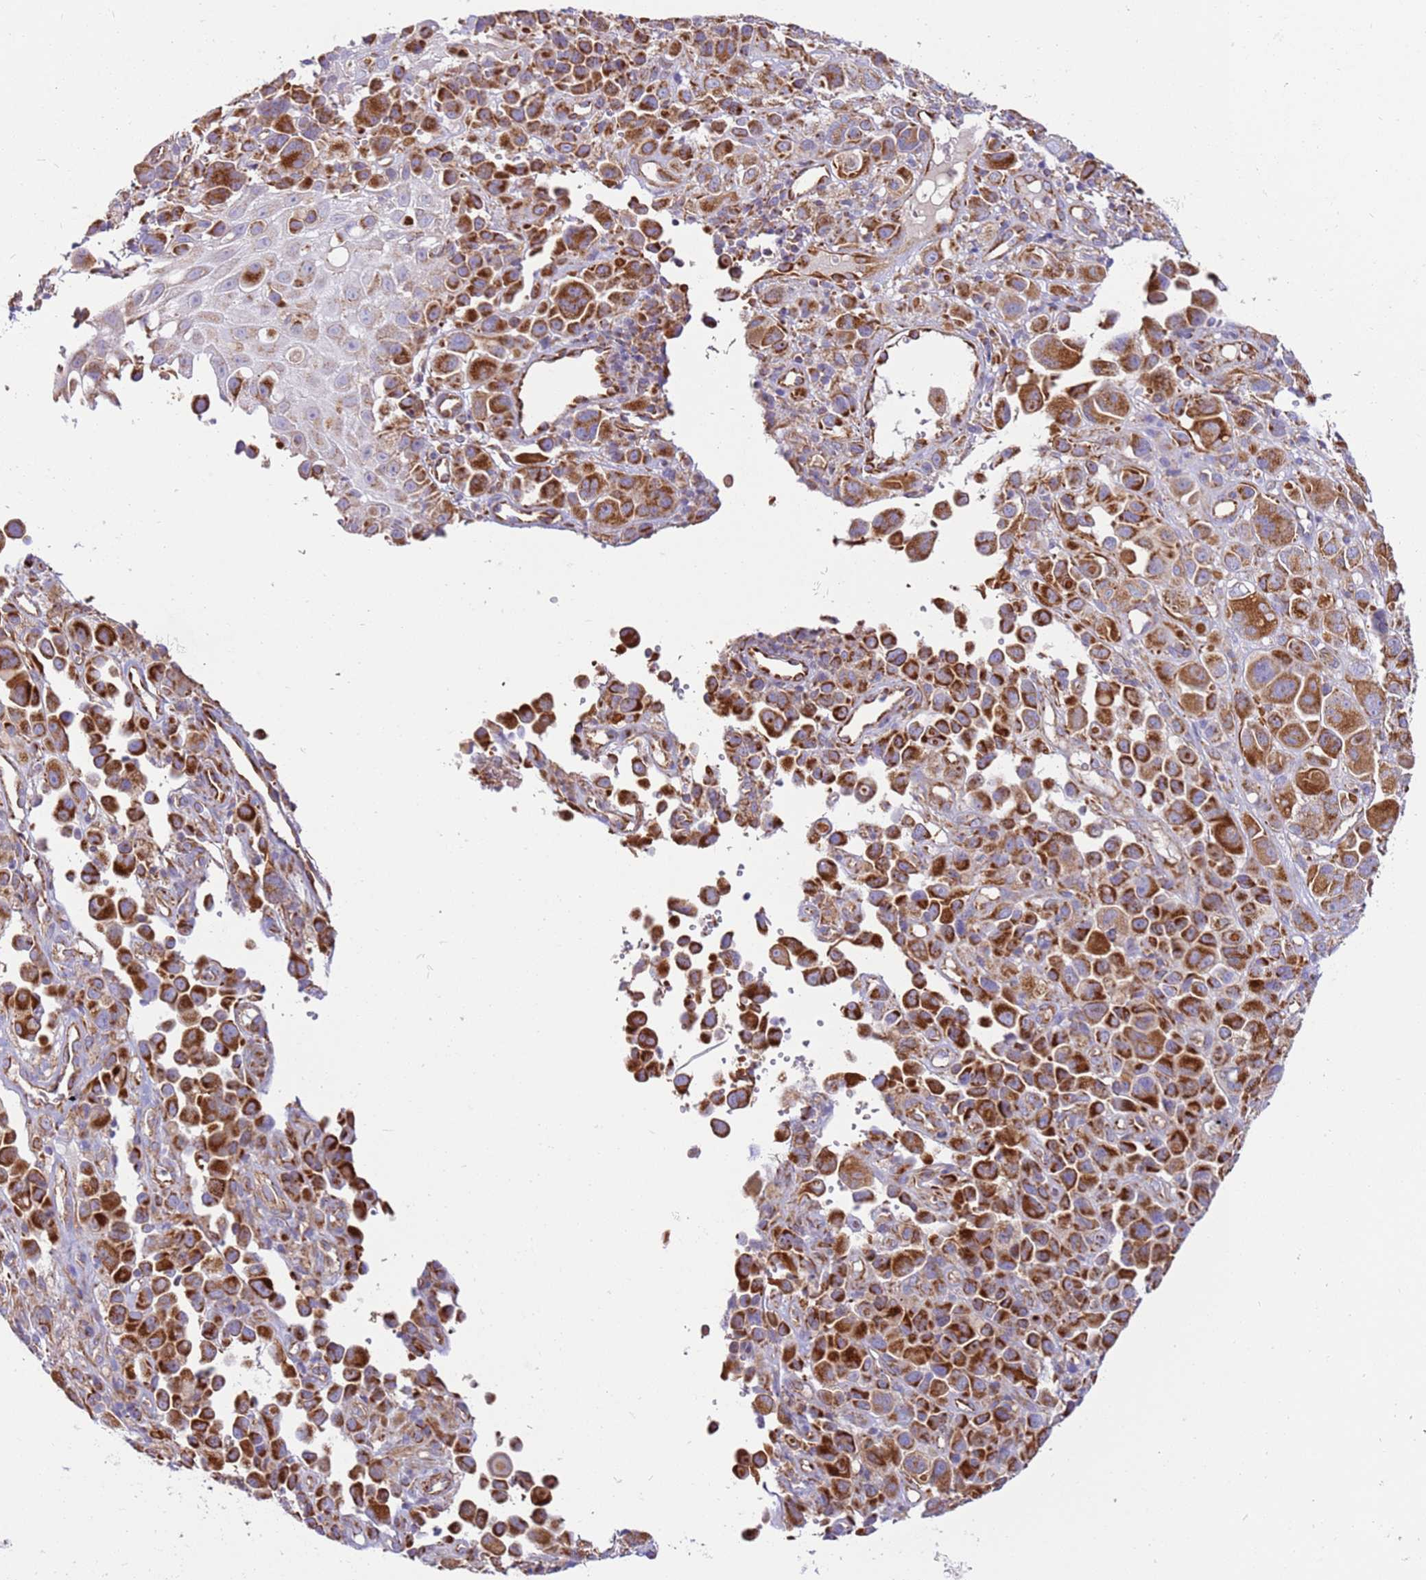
{"staining": {"intensity": "strong", "quantity": ">75%", "location": "cytoplasmic/membranous"}, "tissue": "melanoma", "cell_type": "Tumor cells", "image_type": "cancer", "snomed": [{"axis": "morphology", "description": "Malignant melanoma, NOS"}, {"axis": "topography", "description": "Skin of trunk"}], "caption": "IHC staining of melanoma, which displays high levels of strong cytoplasmic/membranous staining in approximately >75% of tumor cells indicating strong cytoplasmic/membranous protein positivity. The staining was performed using DAB (3,3'-diaminobenzidine) (brown) for protein detection and nuclei were counterstained in hematoxylin (blue).", "gene": "MRPL20", "patient": {"sex": "male", "age": 71}}